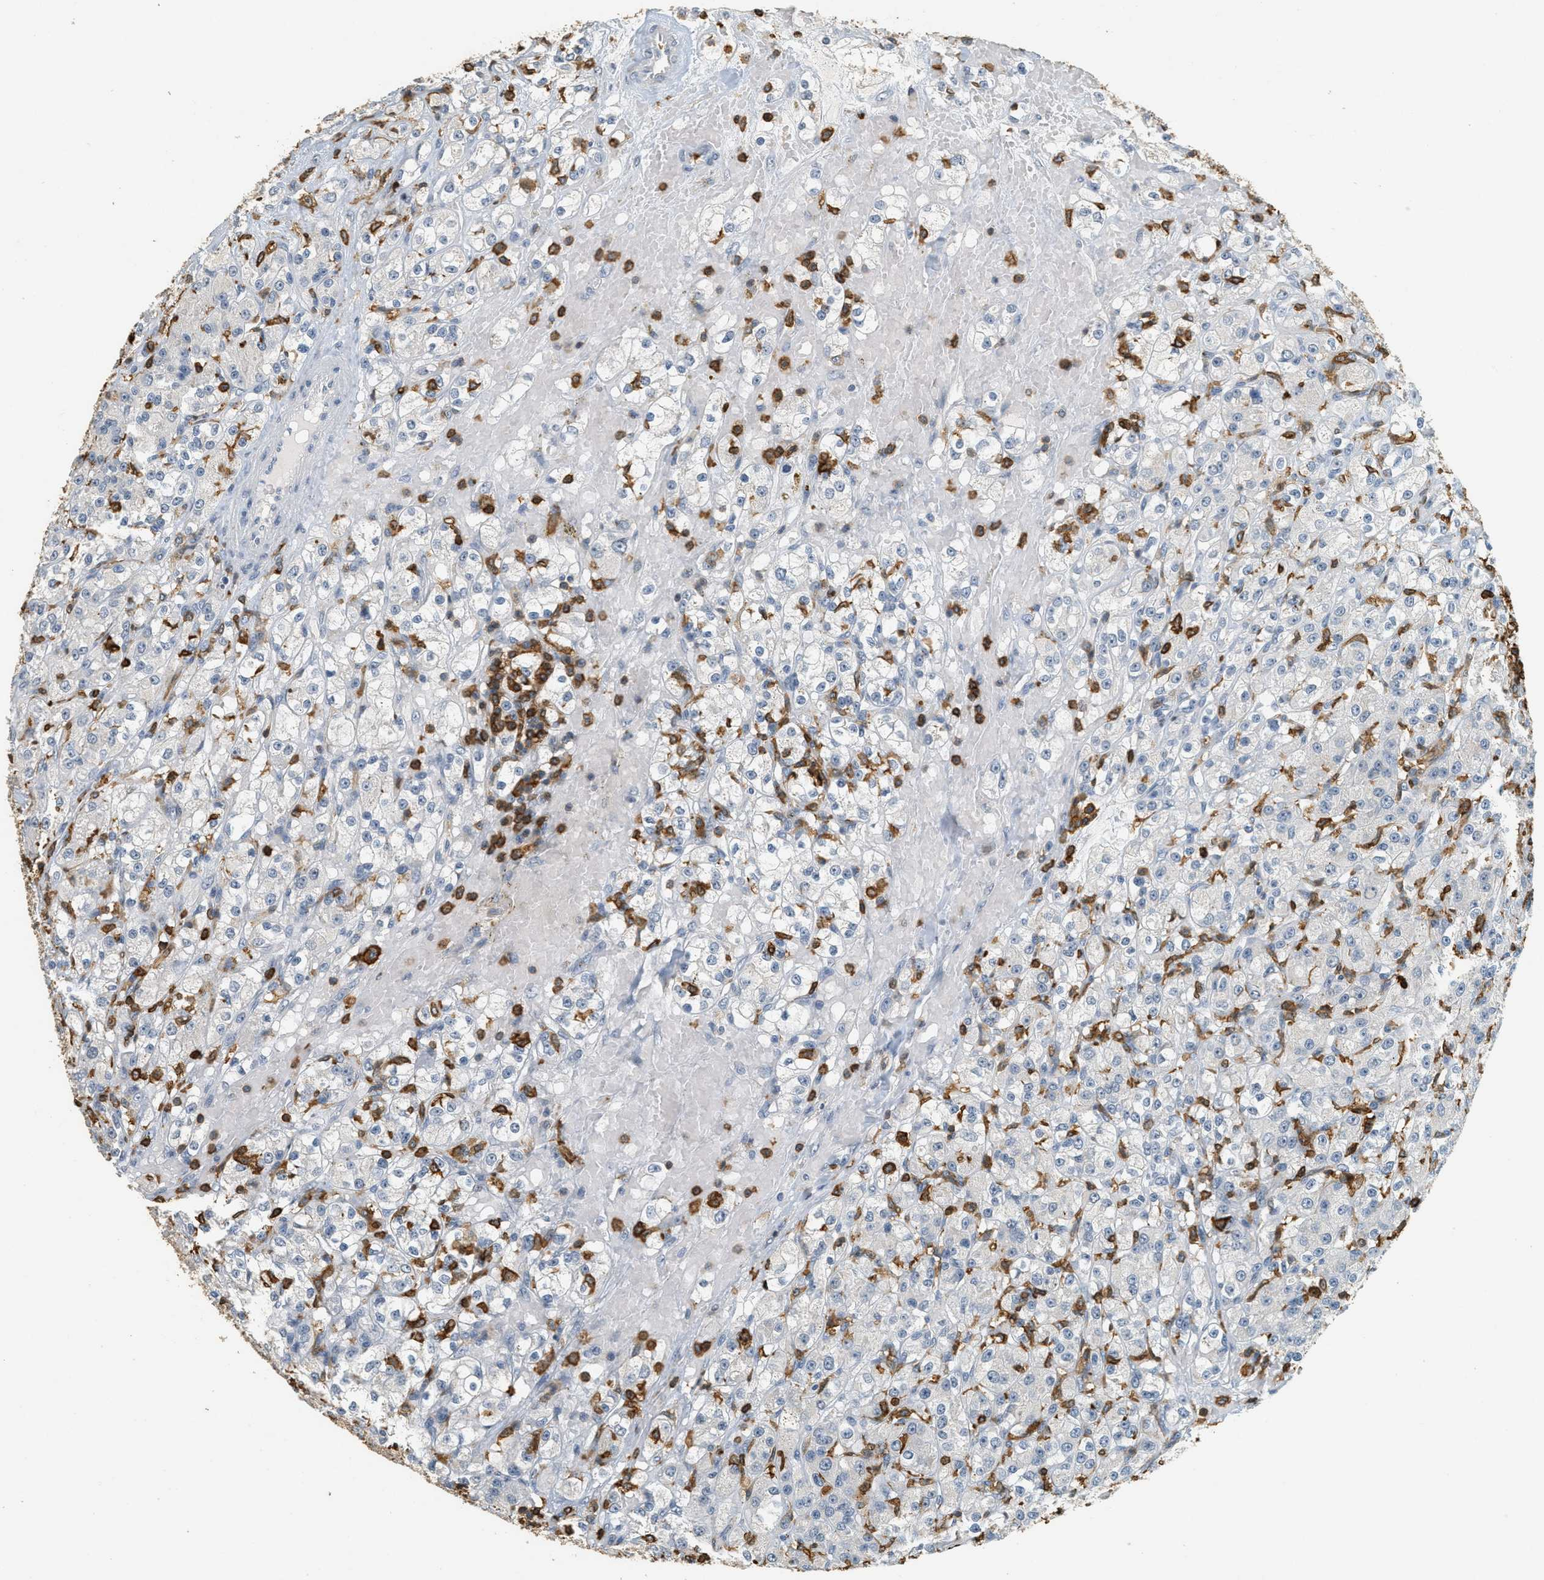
{"staining": {"intensity": "negative", "quantity": "none", "location": "none"}, "tissue": "renal cancer", "cell_type": "Tumor cells", "image_type": "cancer", "snomed": [{"axis": "morphology", "description": "Normal tissue, NOS"}, {"axis": "morphology", "description": "Adenocarcinoma, NOS"}, {"axis": "topography", "description": "Kidney"}], "caption": "Renal cancer stained for a protein using immunohistochemistry reveals no positivity tumor cells.", "gene": "LSP1", "patient": {"sex": "male", "age": 61}}